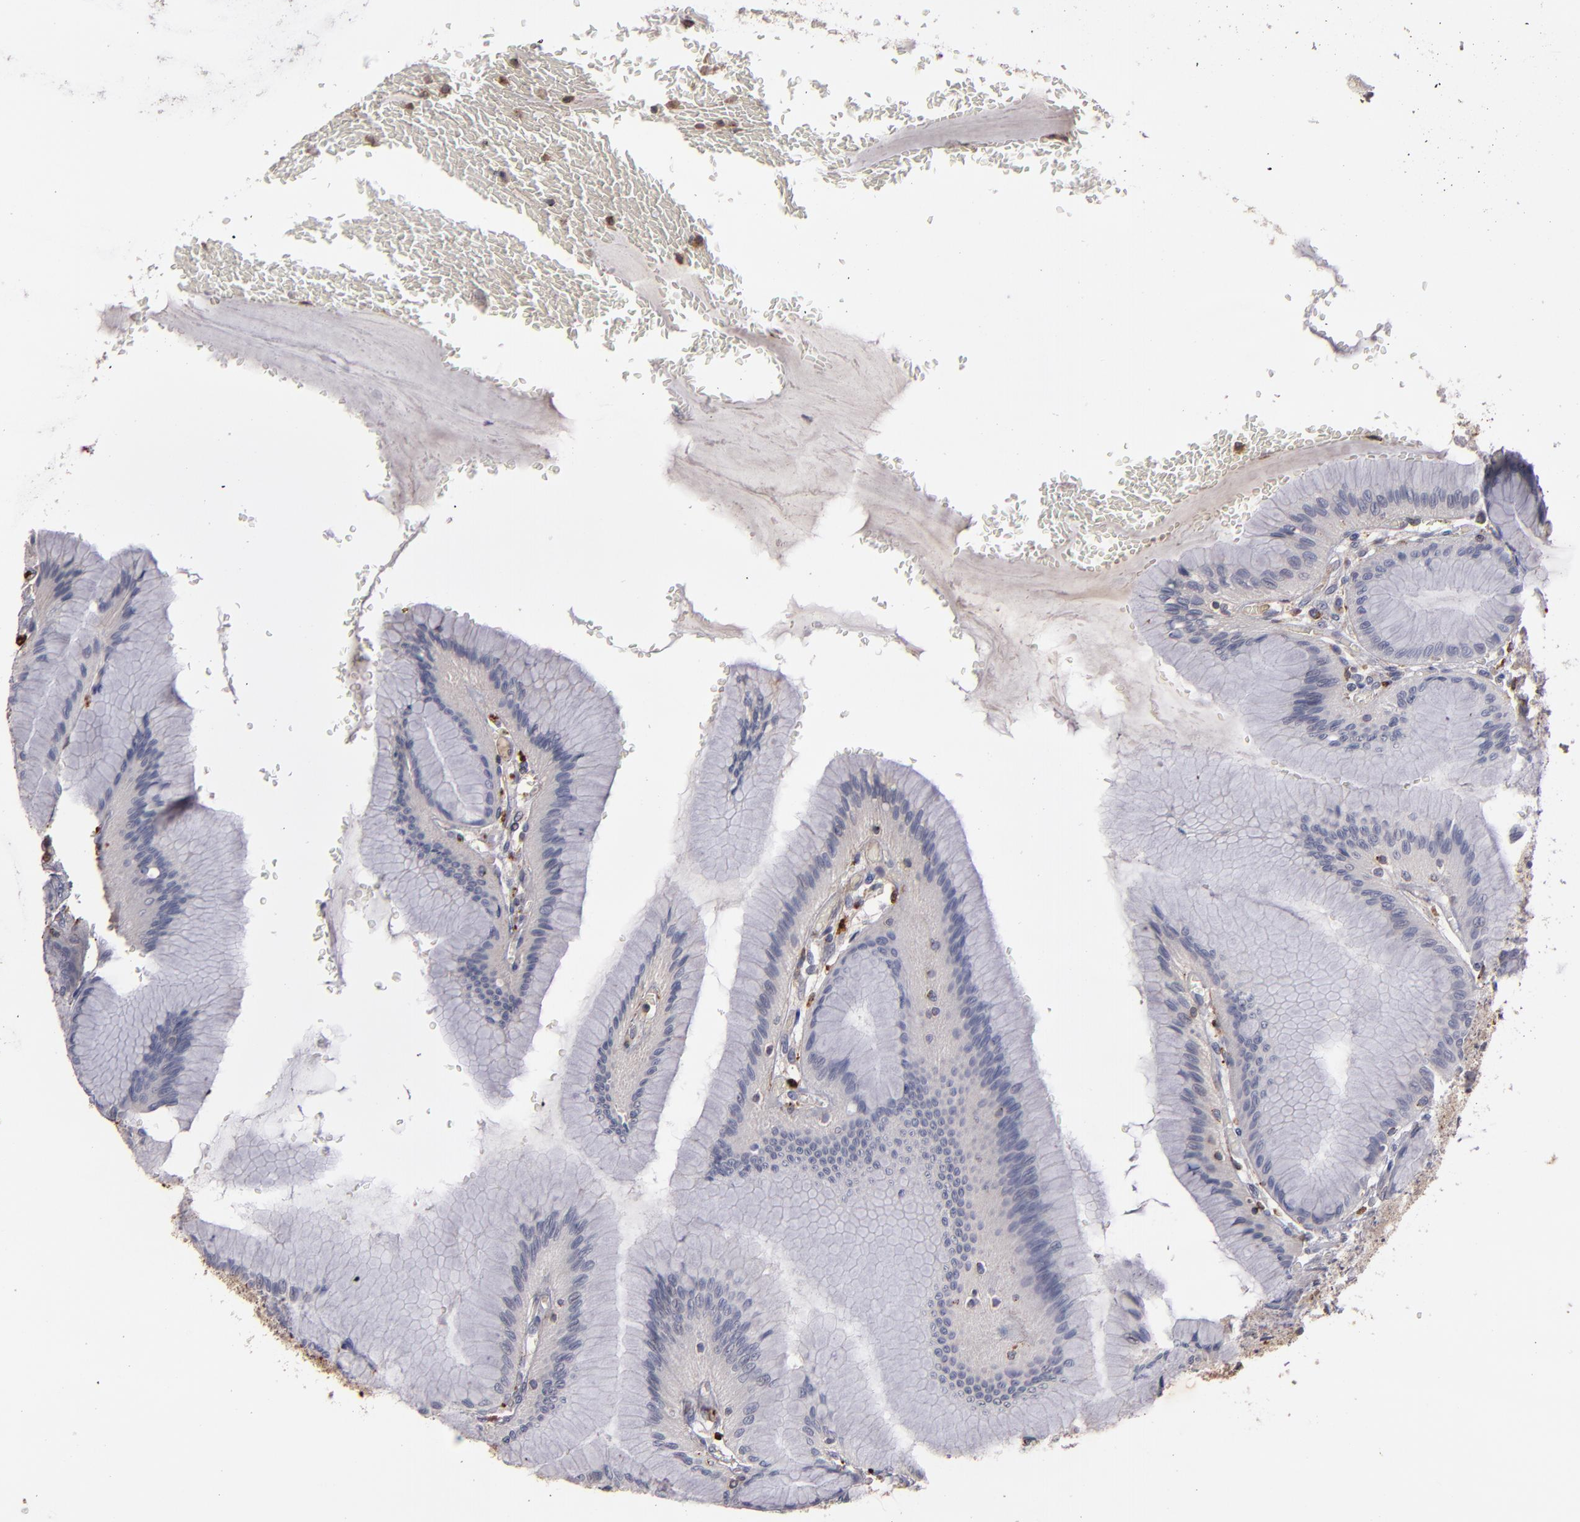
{"staining": {"intensity": "weak", "quantity": ">75%", "location": "cytoplasmic/membranous"}, "tissue": "stomach", "cell_type": "Glandular cells", "image_type": "normal", "snomed": [{"axis": "morphology", "description": "Normal tissue, NOS"}, {"axis": "morphology", "description": "Adenocarcinoma, NOS"}, {"axis": "topography", "description": "Stomach"}, {"axis": "topography", "description": "Stomach, lower"}], "caption": "High-magnification brightfield microscopy of benign stomach stained with DAB (brown) and counterstained with hematoxylin (blue). glandular cells exhibit weak cytoplasmic/membranous staining is appreciated in approximately>75% of cells.", "gene": "TRAF1", "patient": {"sex": "female", "age": 65}}